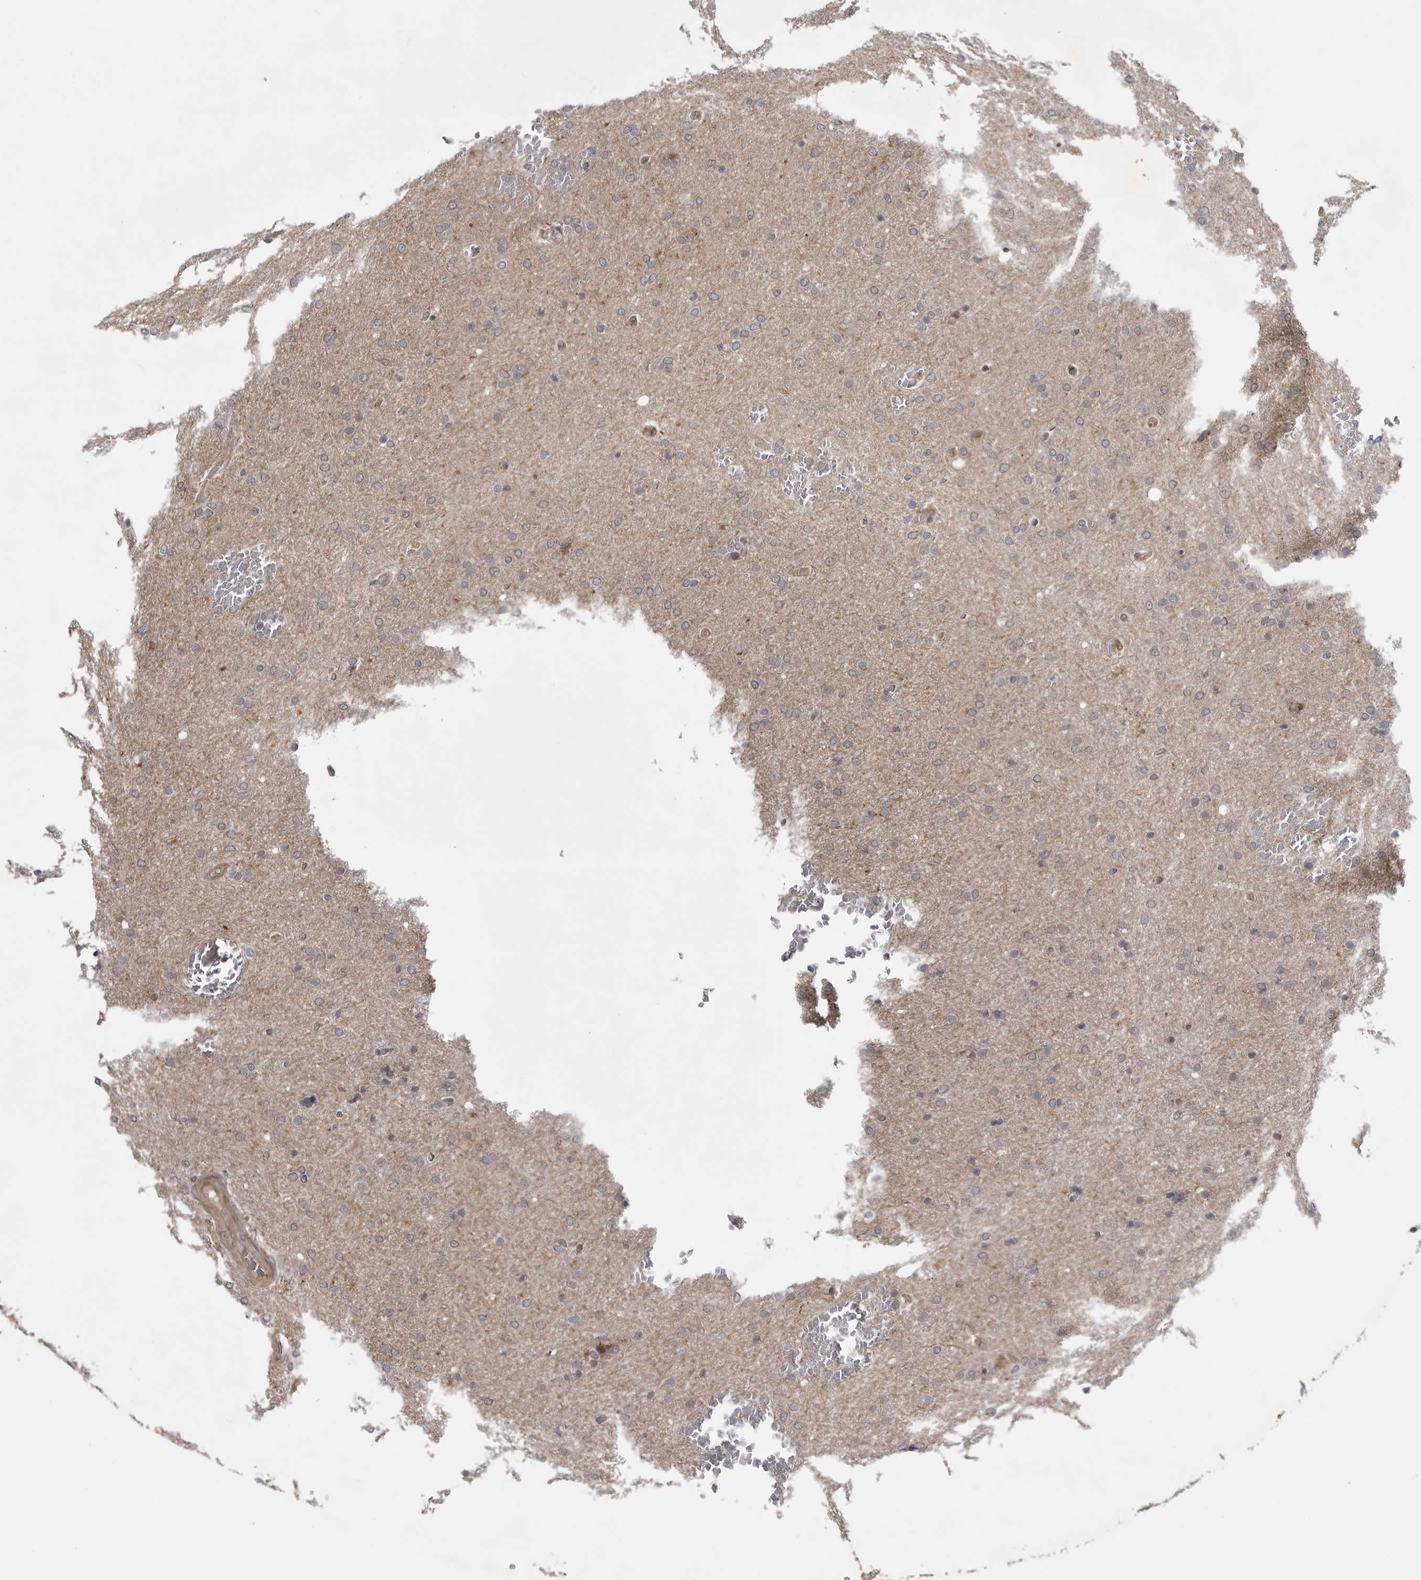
{"staining": {"intensity": "negative", "quantity": "none", "location": "none"}, "tissue": "glioma", "cell_type": "Tumor cells", "image_type": "cancer", "snomed": [{"axis": "morphology", "description": "Glioma, malignant, Low grade"}, {"axis": "topography", "description": "Brain"}], "caption": "Tumor cells are negative for protein expression in human glioma.", "gene": "LRRC45", "patient": {"sex": "female", "age": 37}}